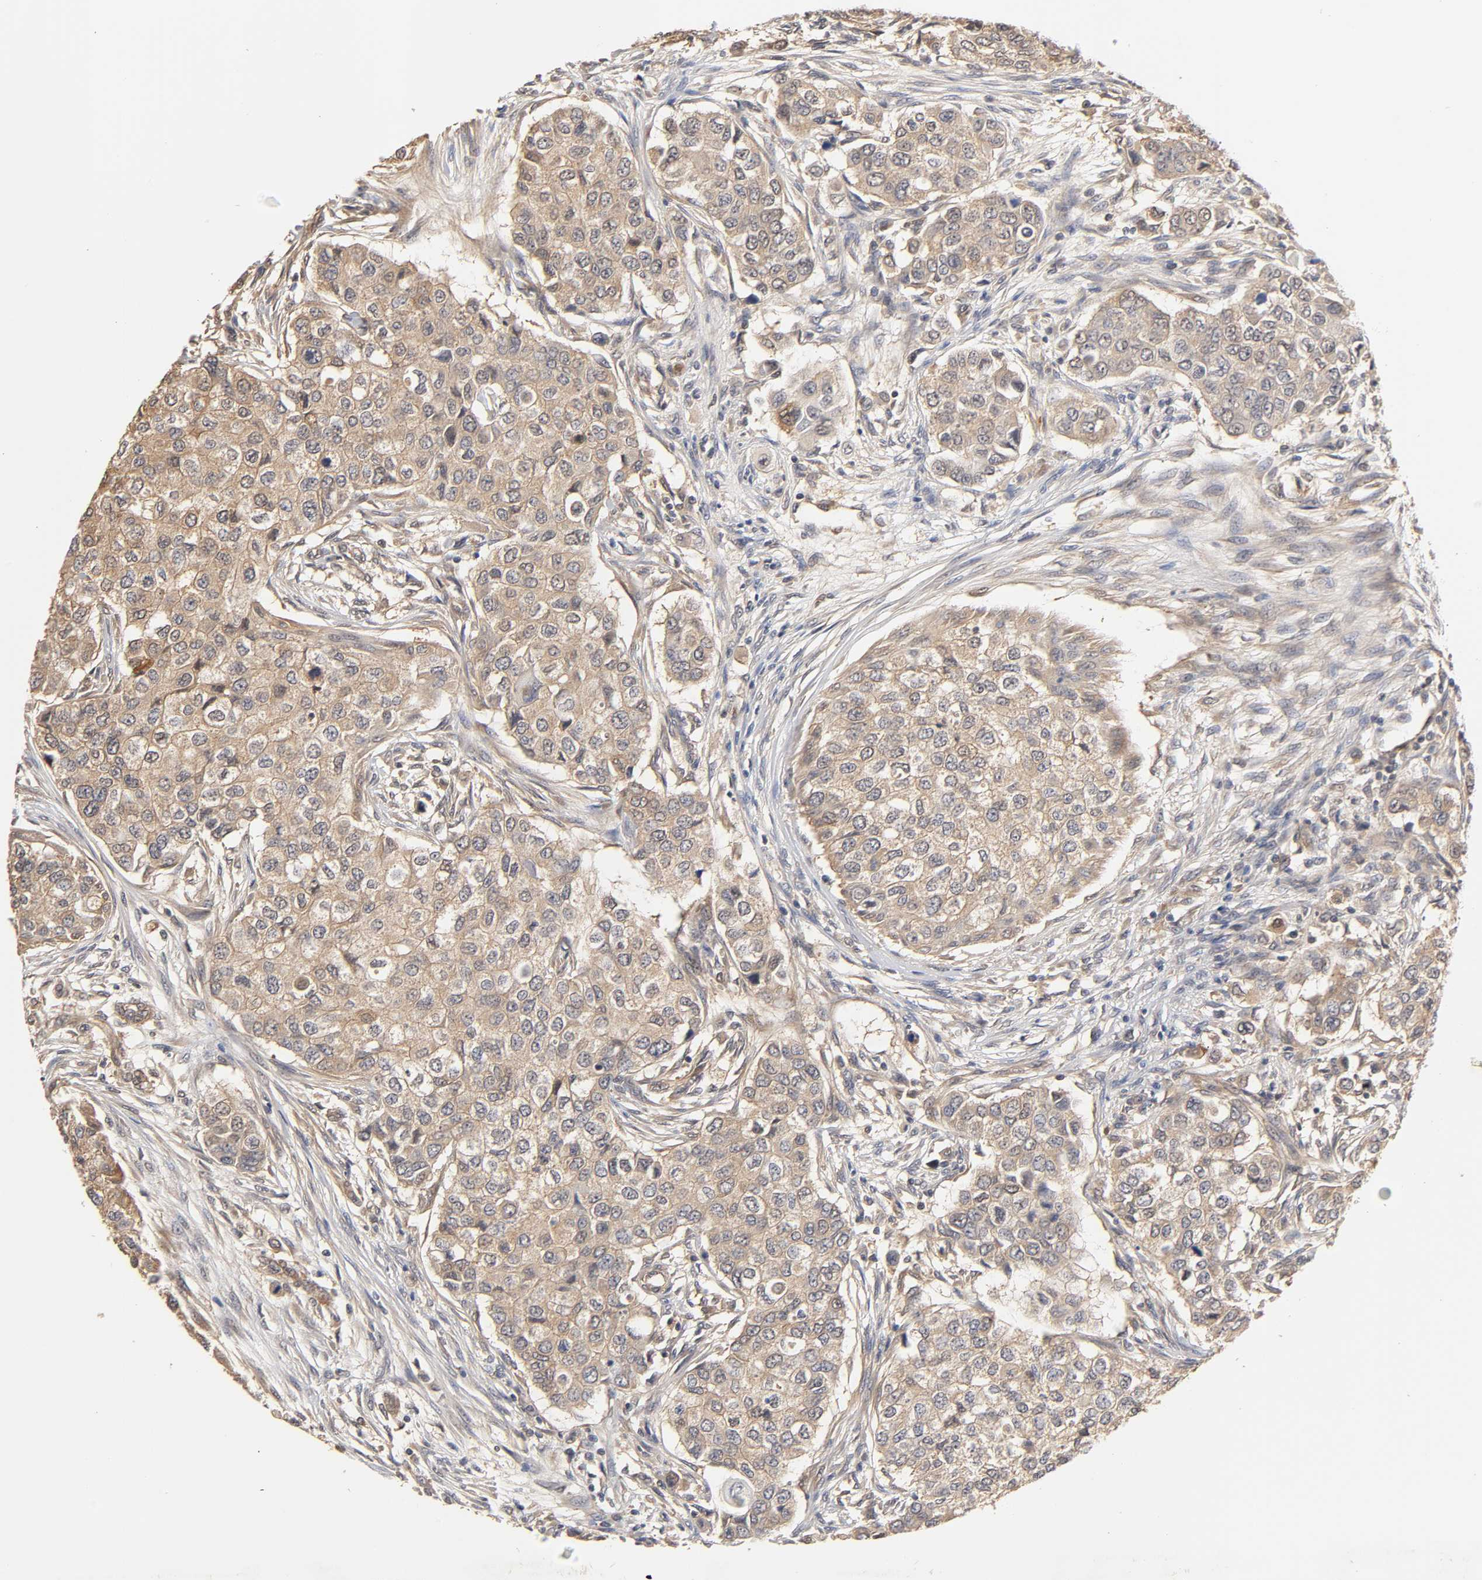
{"staining": {"intensity": "weak", "quantity": ">75%", "location": "cytoplasmic/membranous"}, "tissue": "breast cancer", "cell_type": "Tumor cells", "image_type": "cancer", "snomed": [{"axis": "morphology", "description": "Normal tissue, NOS"}, {"axis": "morphology", "description": "Duct carcinoma"}, {"axis": "topography", "description": "Breast"}], "caption": "Tumor cells show low levels of weak cytoplasmic/membranous expression in approximately >75% of cells in human breast cancer.", "gene": "PDE5A", "patient": {"sex": "female", "age": 49}}